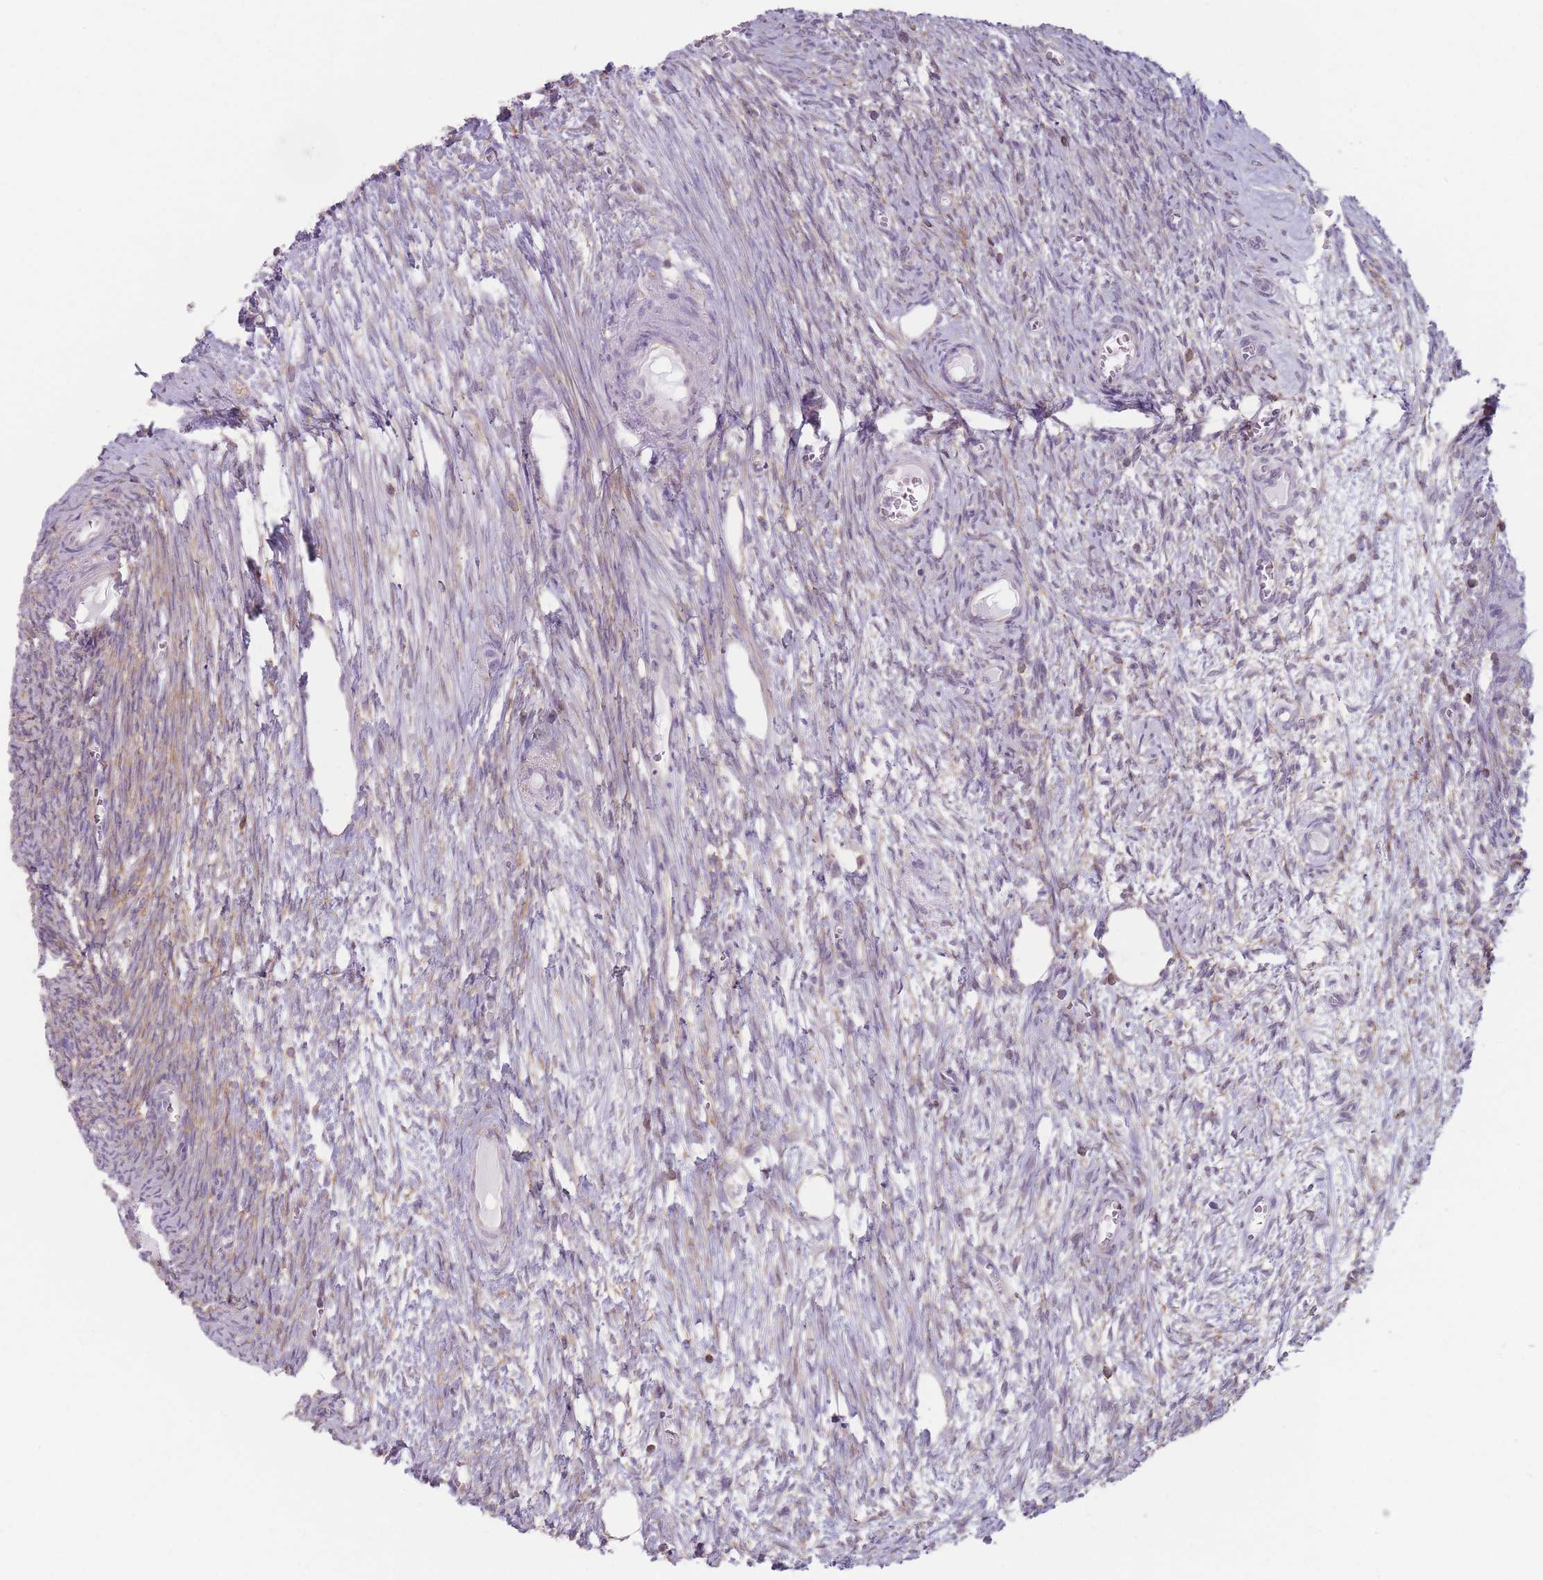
{"staining": {"intensity": "negative", "quantity": "none", "location": "none"}, "tissue": "ovary", "cell_type": "Ovarian stroma cells", "image_type": "normal", "snomed": [{"axis": "morphology", "description": "Normal tissue, NOS"}, {"axis": "topography", "description": "Ovary"}], "caption": "Immunohistochemistry histopathology image of unremarkable human ovary stained for a protein (brown), which demonstrates no staining in ovarian stroma cells. (DAB (3,3'-diaminobenzidine) immunohistochemistry (IHC), high magnification).", "gene": "HSBP1L1", "patient": {"sex": "female", "age": 44}}